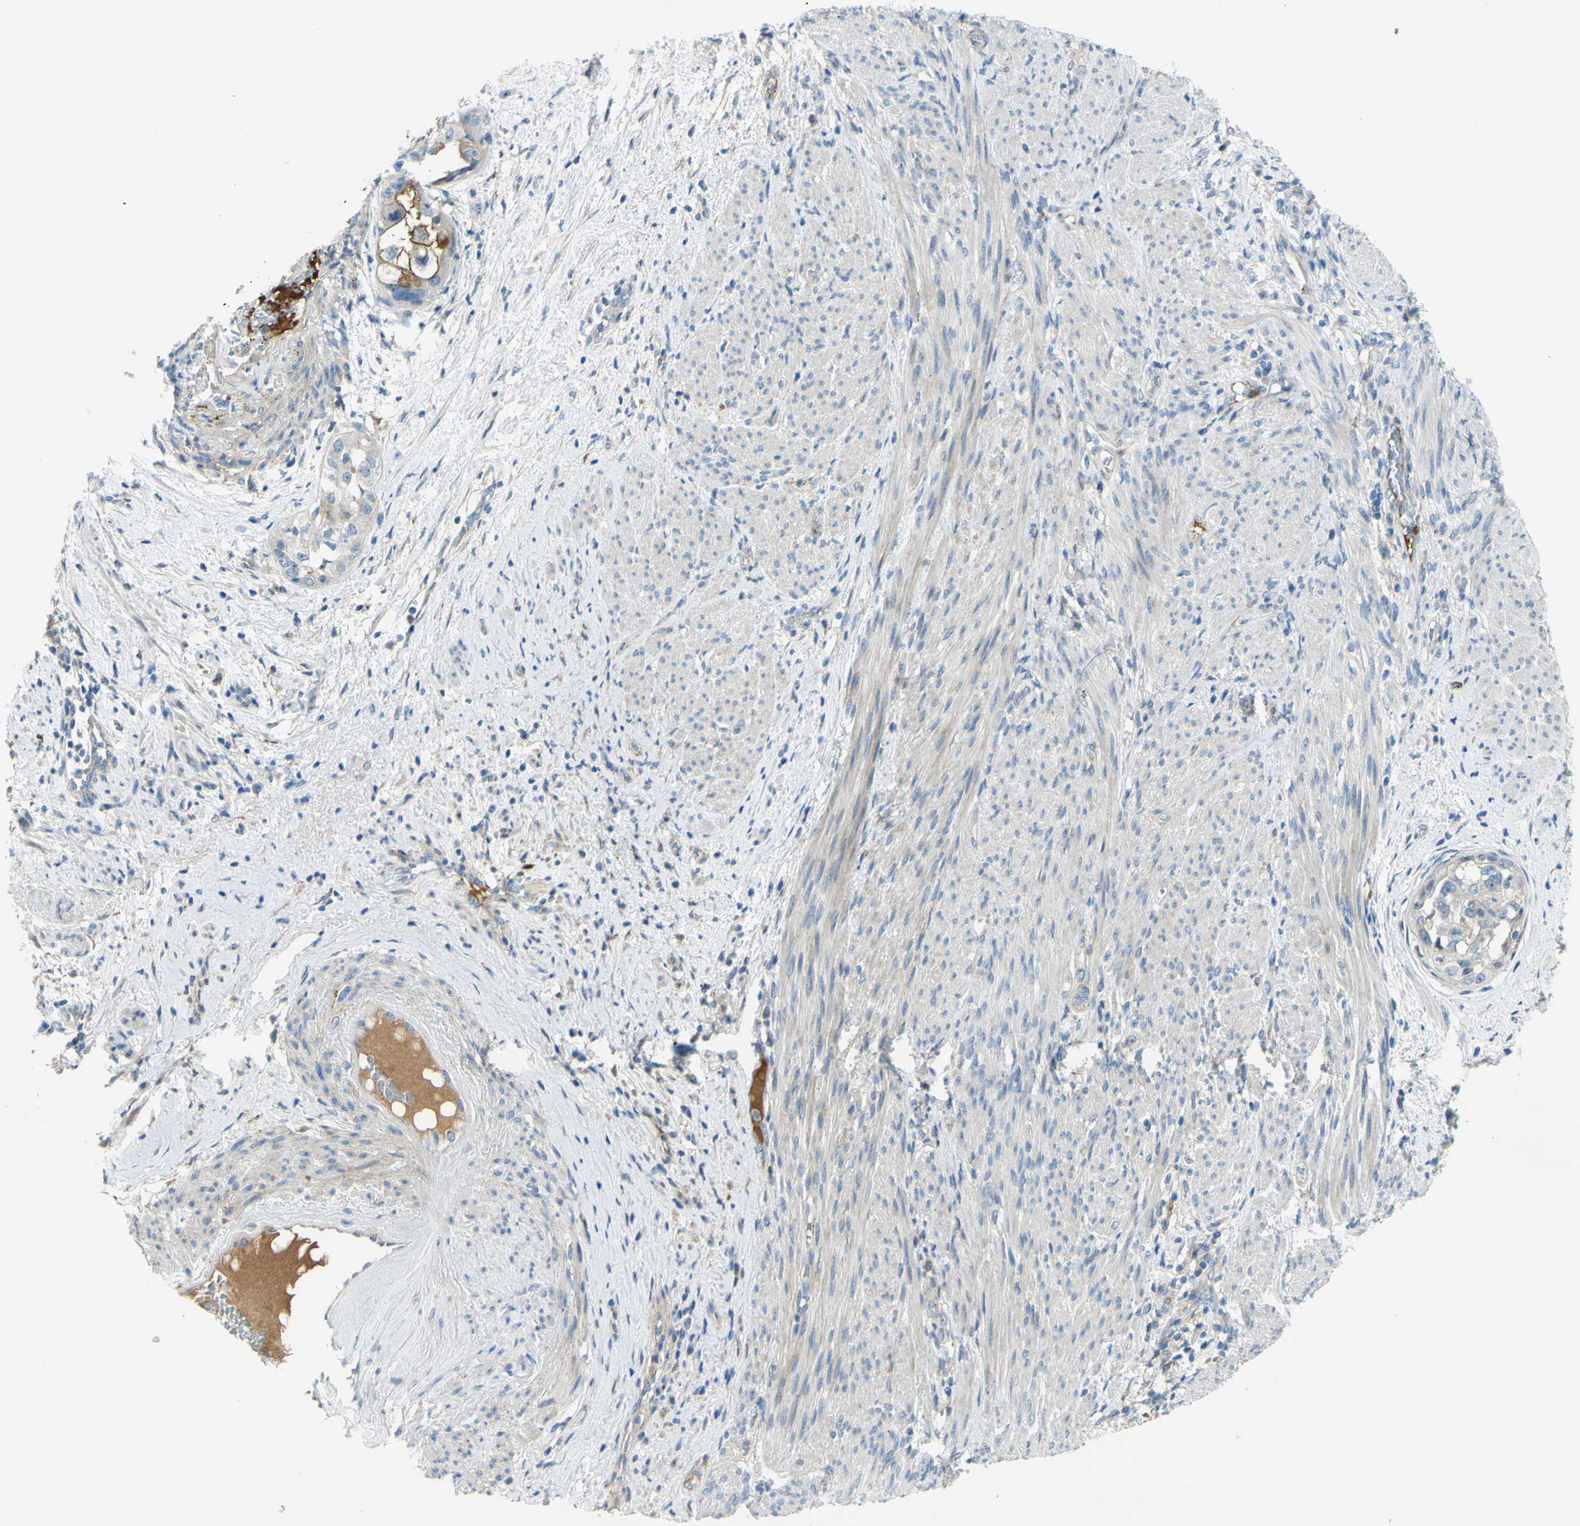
{"staining": {"intensity": "strong", "quantity": "25%-75%", "location": "cytoplasmic/membranous"}, "tissue": "endometrial cancer", "cell_type": "Tumor cells", "image_type": "cancer", "snomed": [{"axis": "morphology", "description": "Adenocarcinoma, NOS"}, {"axis": "topography", "description": "Endometrium"}], "caption": "About 25%-75% of tumor cells in endometrial adenocarcinoma exhibit strong cytoplasmic/membranous protein positivity as visualized by brown immunohistochemical staining.", "gene": "ARHGAP1", "patient": {"sex": "female", "age": 85}}